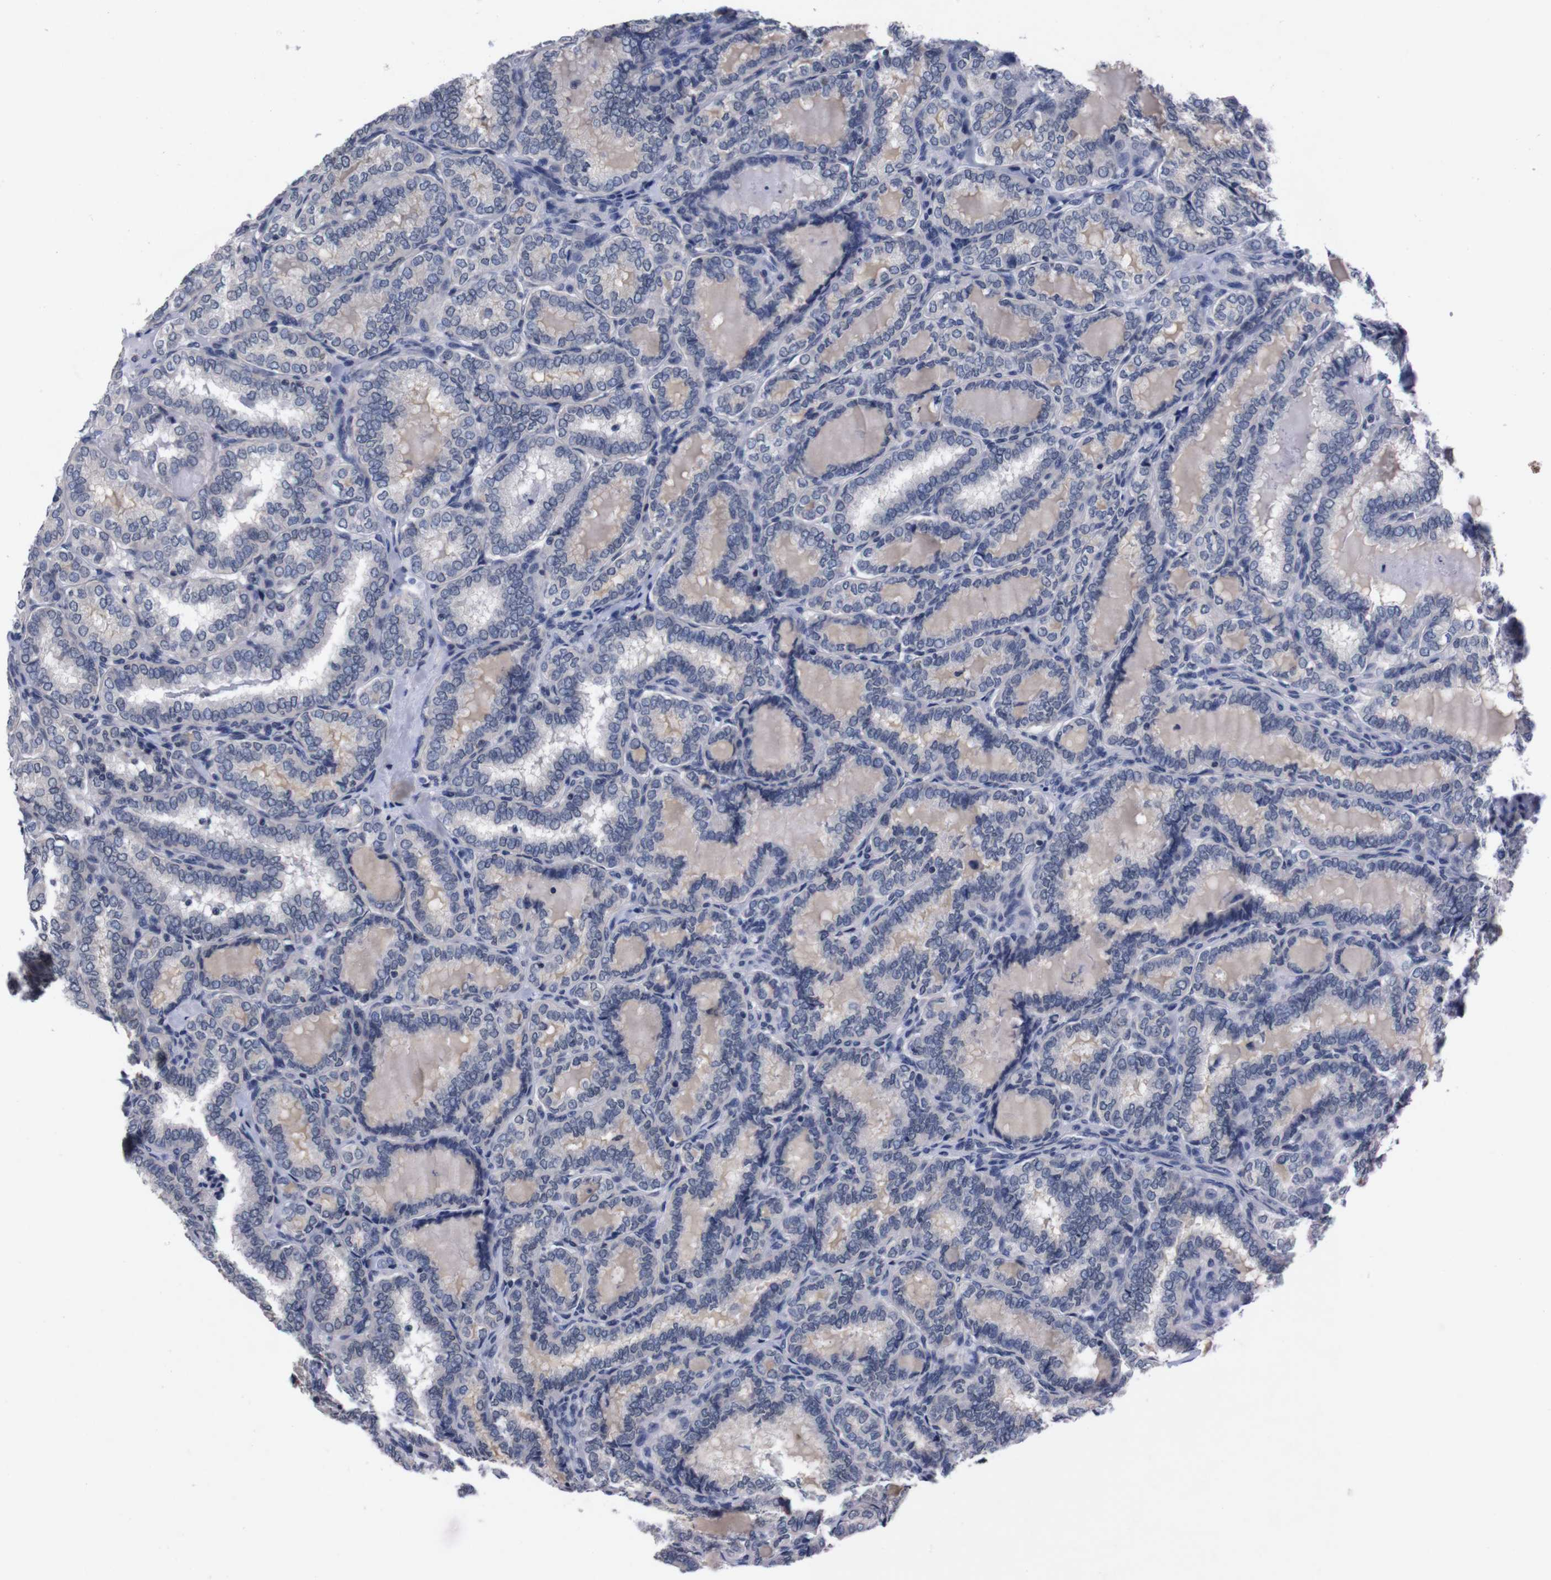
{"staining": {"intensity": "negative", "quantity": "none", "location": "none"}, "tissue": "thyroid cancer", "cell_type": "Tumor cells", "image_type": "cancer", "snomed": [{"axis": "morphology", "description": "Normal tissue, NOS"}, {"axis": "morphology", "description": "Papillary adenocarcinoma, NOS"}, {"axis": "topography", "description": "Thyroid gland"}], "caption": "The image displays no significant positivity in tumor cells of thyroid cancer (papillary adenocarcinoma).", "gene": "TNFRSF21", "patient": {"sex": "female", "age": 30}}